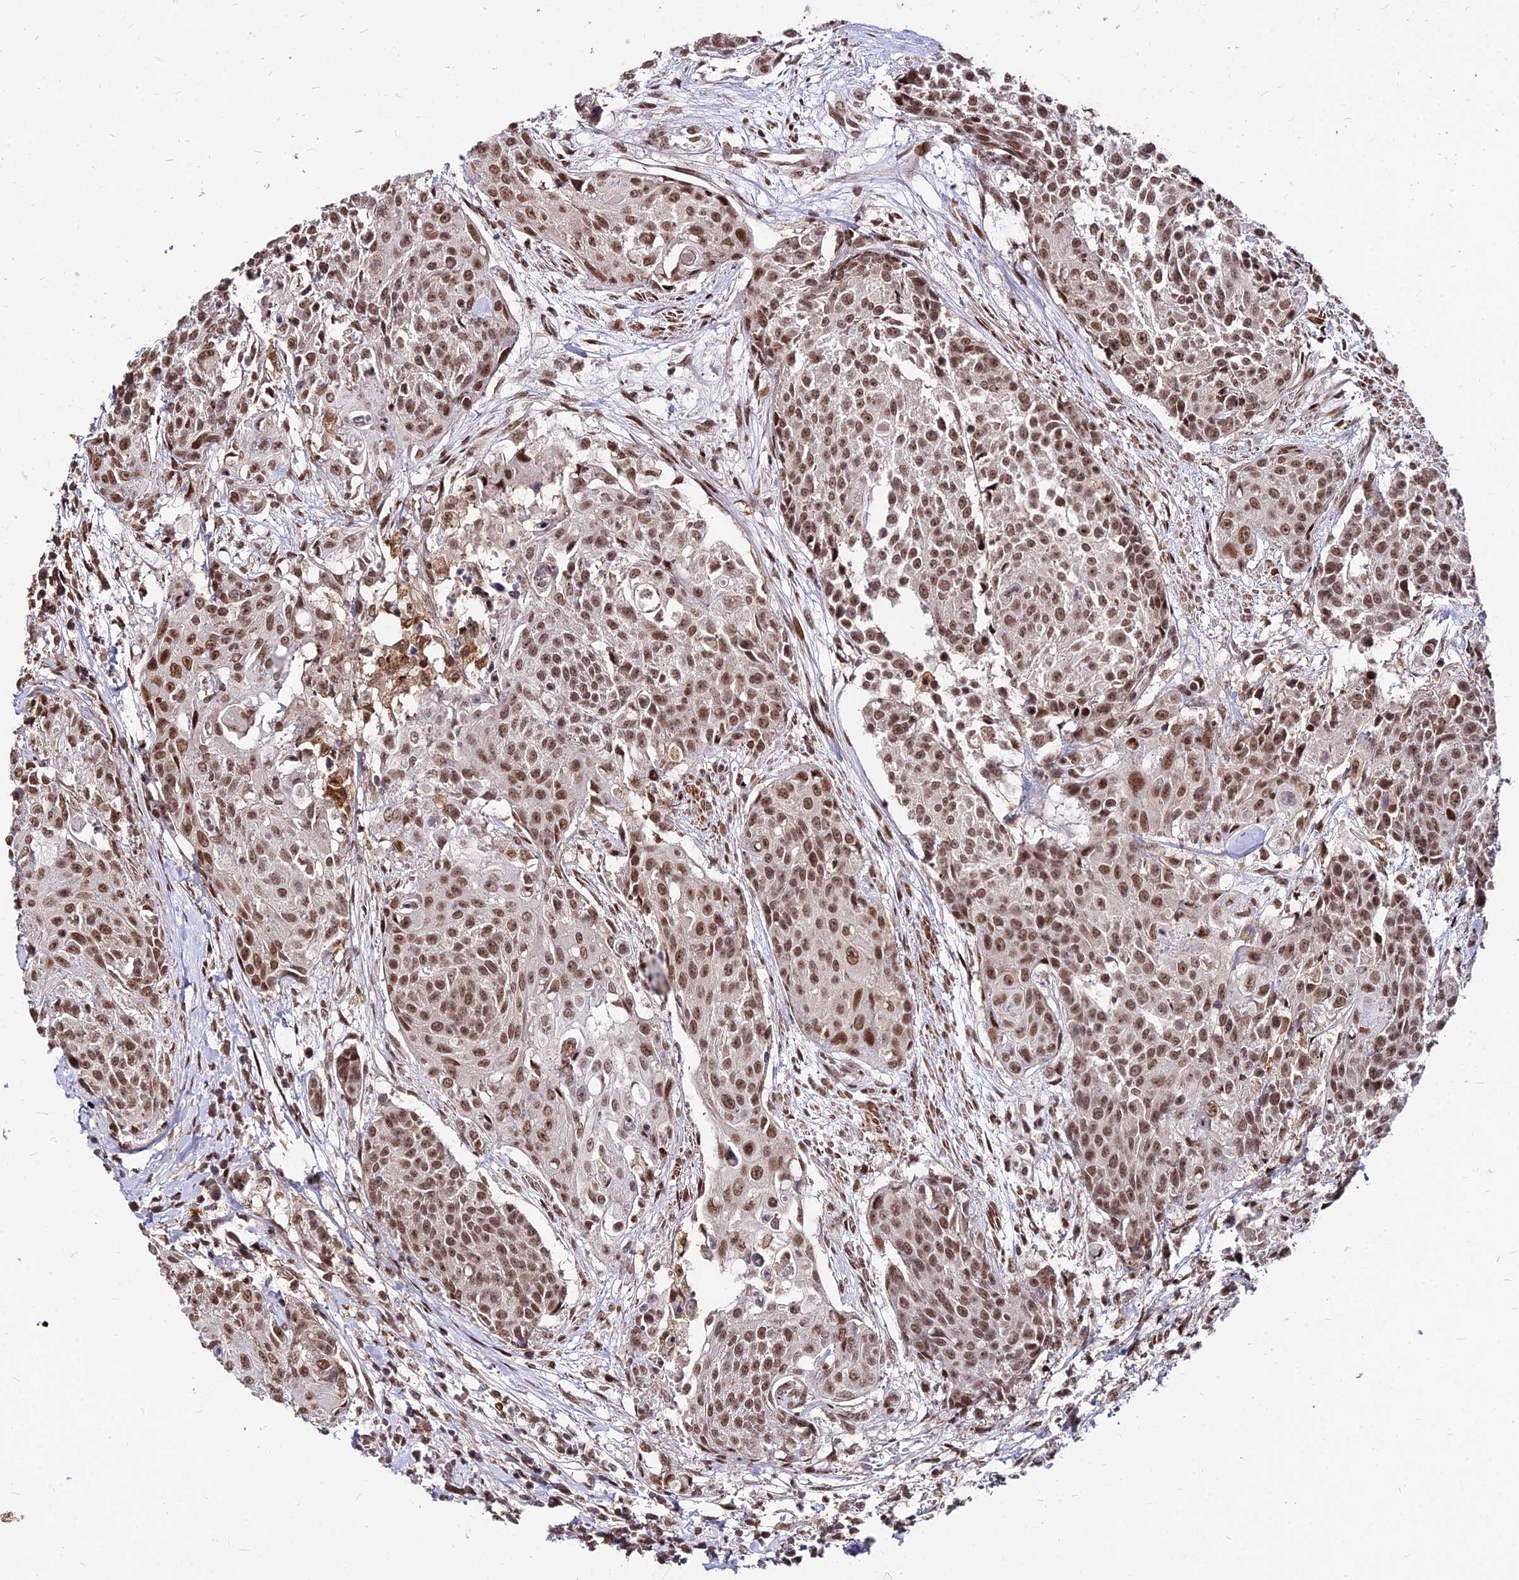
{"staining": {"intensity": "moderate", "quantity": ">75%", "location": "nuclear"}, "tissue": "urothelial cancer", "cell_type": "Tumor cells", "image_type": "cancer", "snomed": [{"axis": "morphology", "description": "Urothelial carcinoma, High grade"}, {"axis": "topography", "description": "Urinary bladder"}], "caption": "This histopathology image demonstrates immunohistochemistry (IHC) staining of human urothelial cancer, with medium moderate nuclear expression in about >75% of tumor cells.", "gene": "ZBED4", "patient": {"sex": "female", "age": 63}}